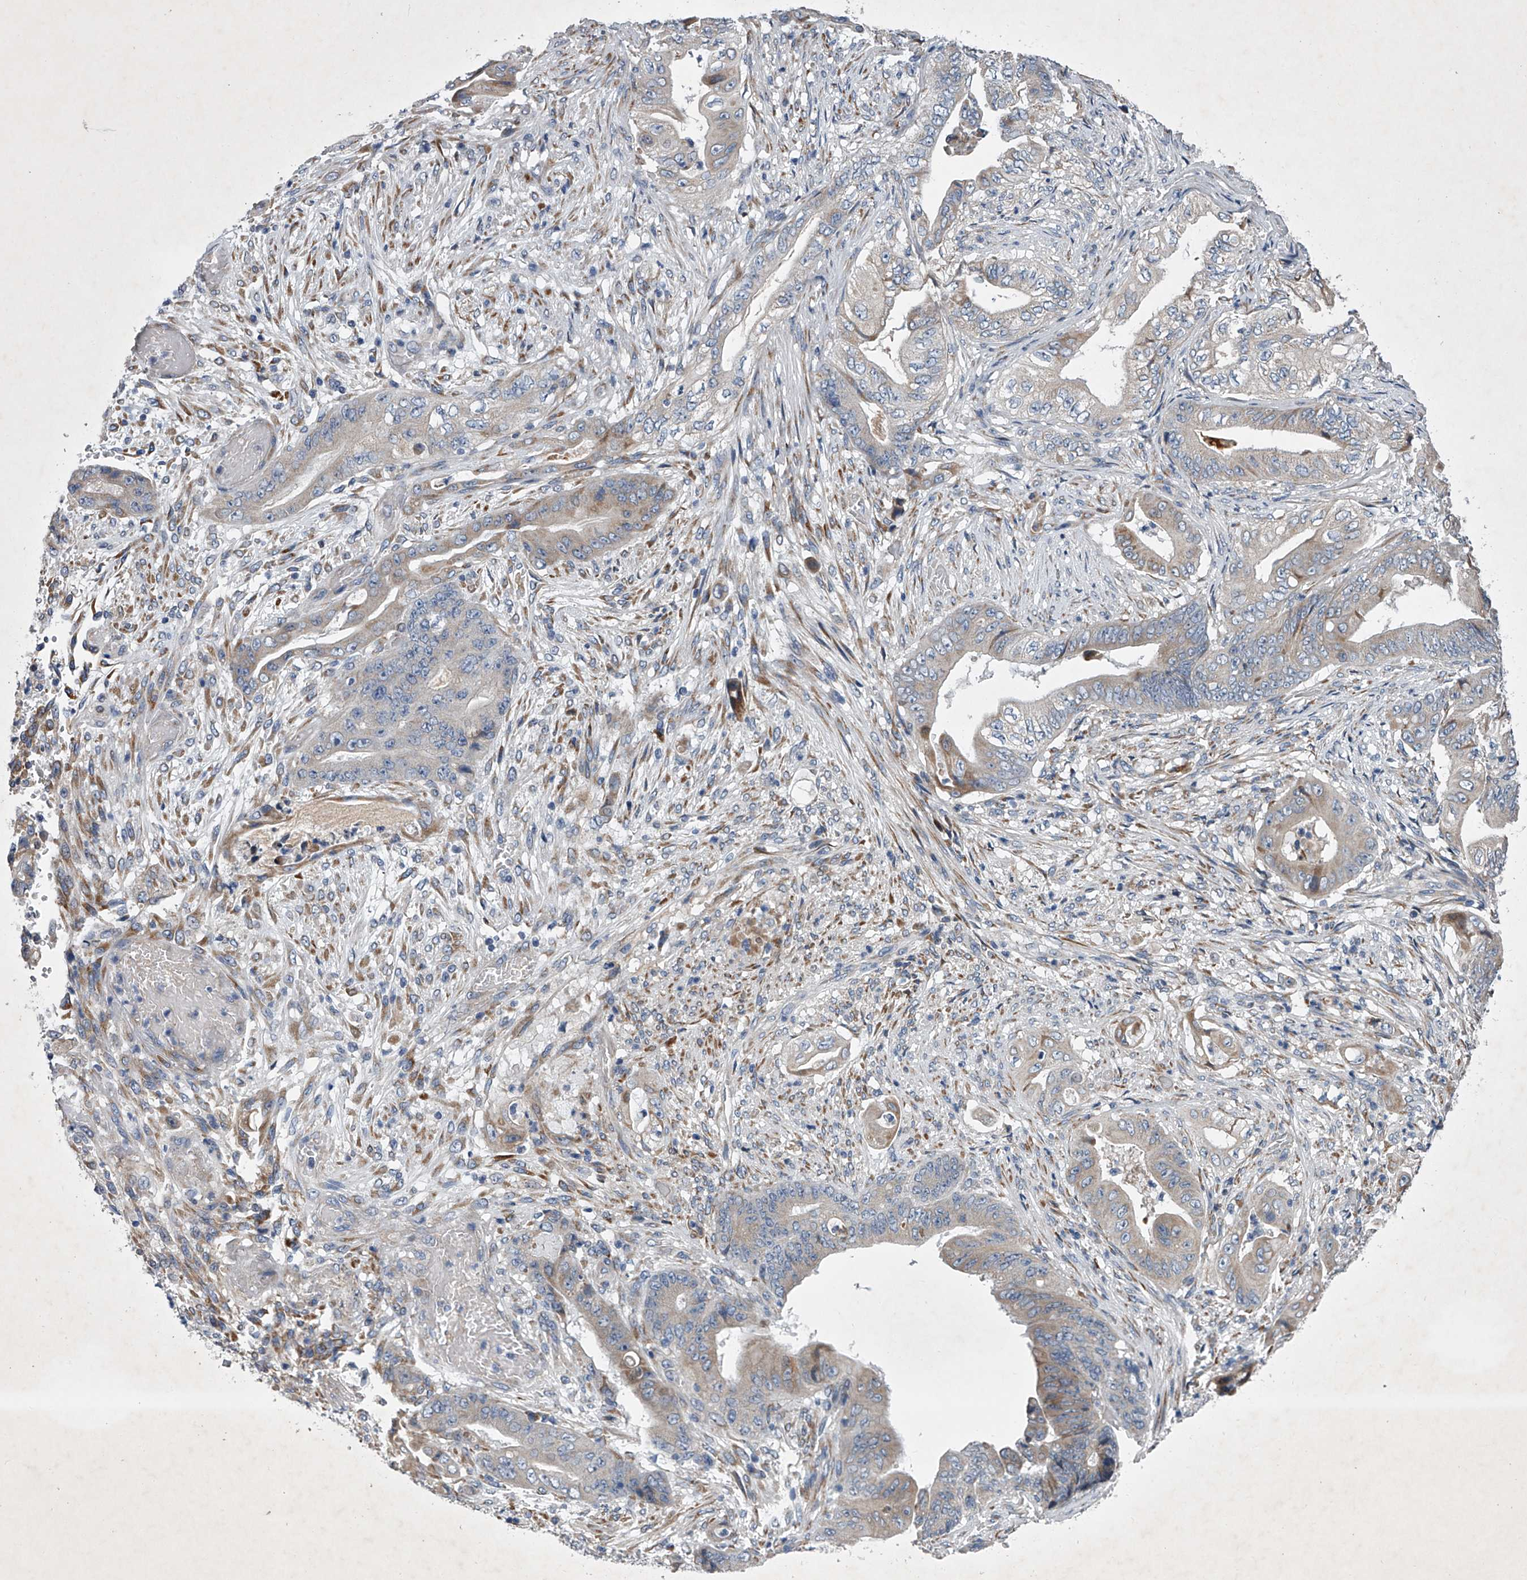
{"staining": {"intensity": "weak", "quantity": "<25%", "location": "cytoplasmic/membranous"}, "tissue": "stomach cancer", "cell_type": "Tumor cells", "image_type": "cancer", "snomed": [{"axis": "morphology", "description": "Adenocarcinoma, NOS"}, {"axis": "topography", "description": "Stomach"}], "caption": "Tumor cells are negative for protein expression in human stomach cancer. The staining is performed using DAB (3,3'-diaminobenzidine) brown chromogen with nuclei counter-stained in using hematoxylin.", "gene": "ABCG1", "patient": {"sex": "female", "age": 73}}